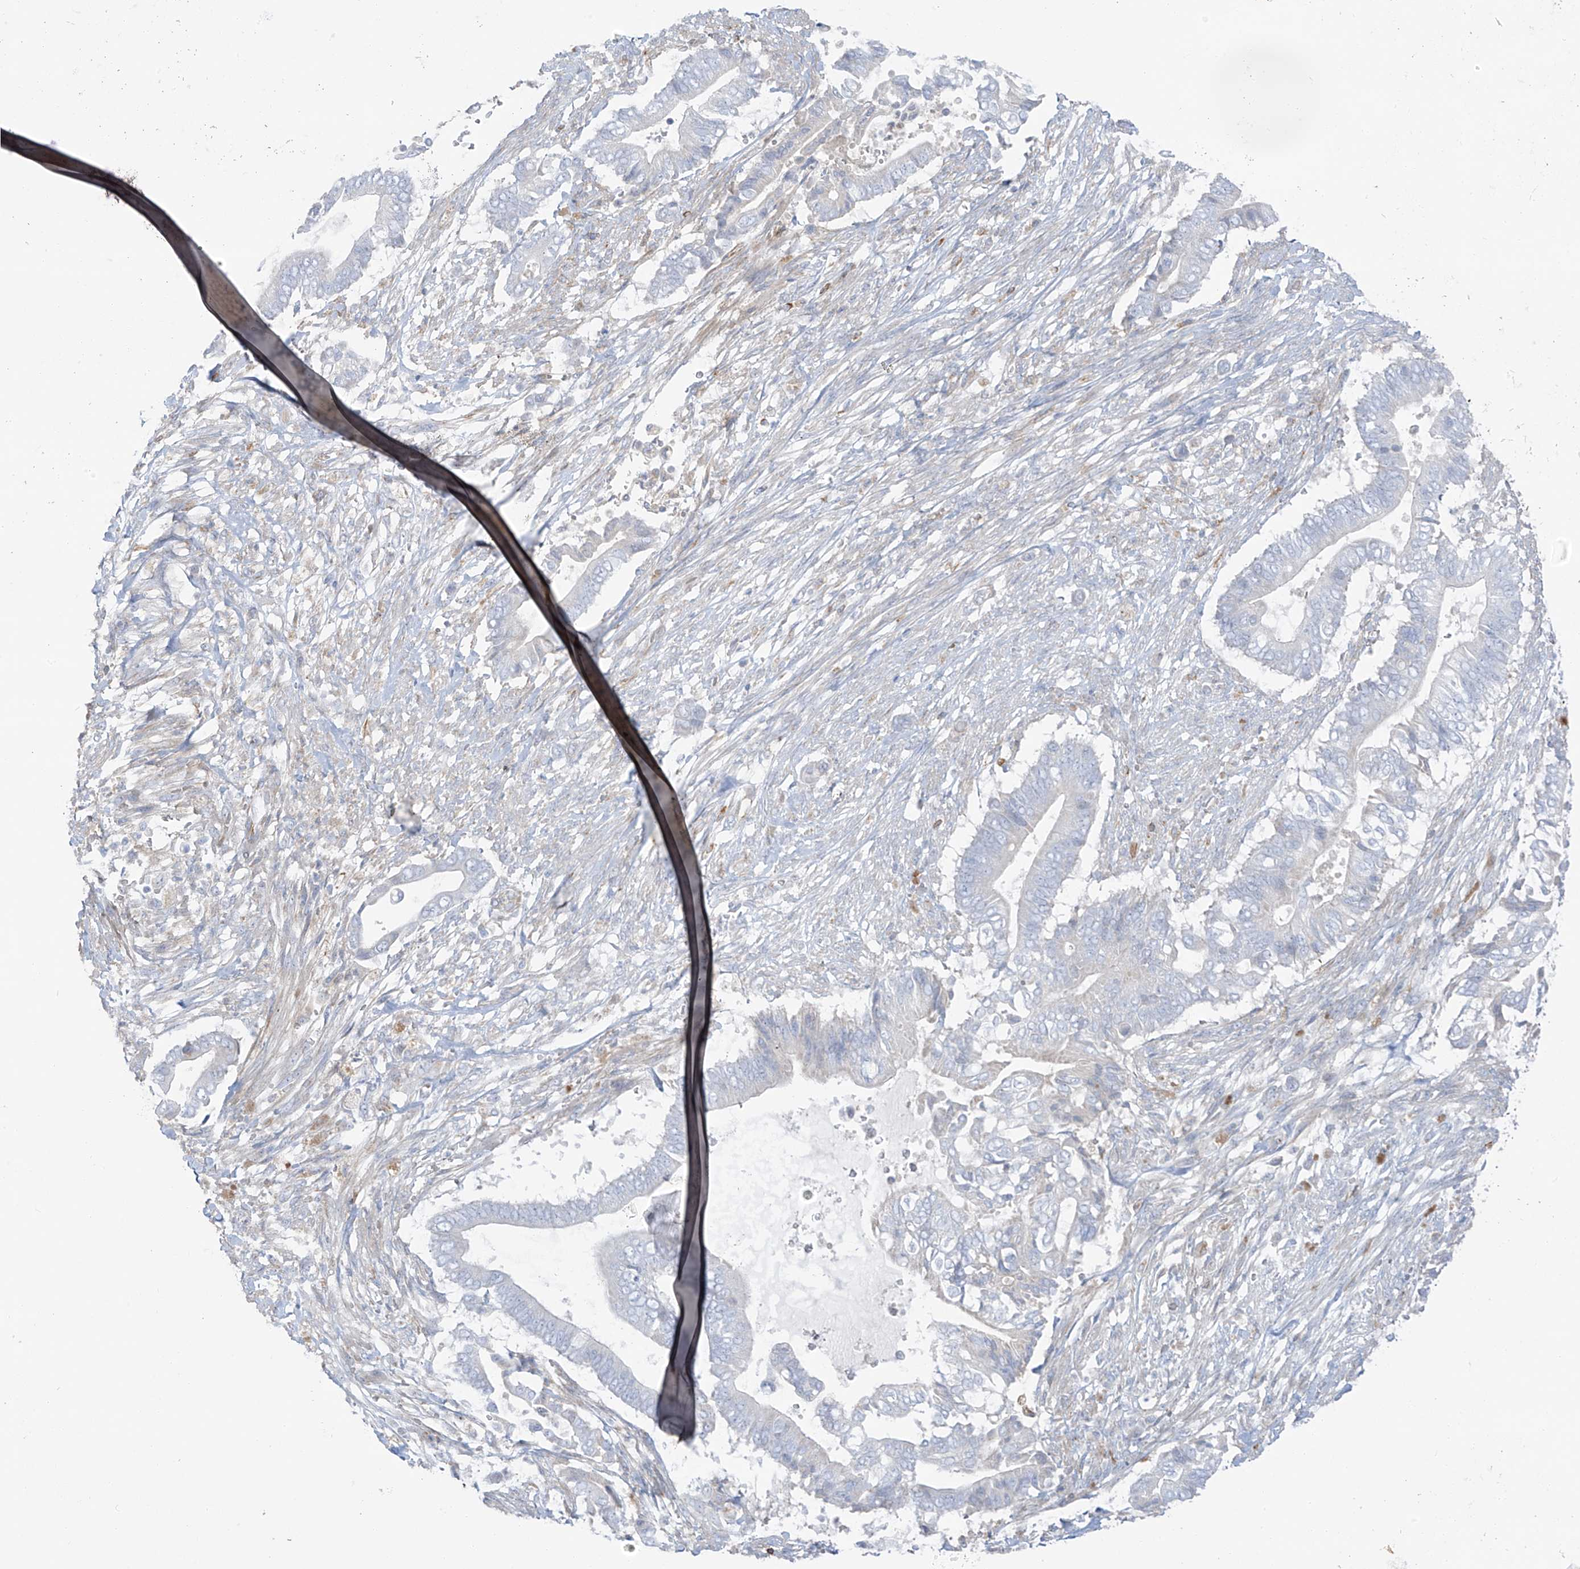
{"staining": {"intensity": "negative", "quantity": "none", "location": "none"}, "tissue": "pancreatic cancer", "cell_type": "Tumor cells", "image_type": "cancer", "snomed": [{"axis": "morphology", "description": "Adenocarcinoma, NOS"}, {"axis": "topography", "description": "Pancreas"}], "caption": "A high-resolution photomicrograph shows immunohistochemistry (IHC) staining of pancreatic cancer, which demonstrates no significant expression in tumor cells.", "gene": "TAL2", "patient": {"sex": "male", "age": 68}}